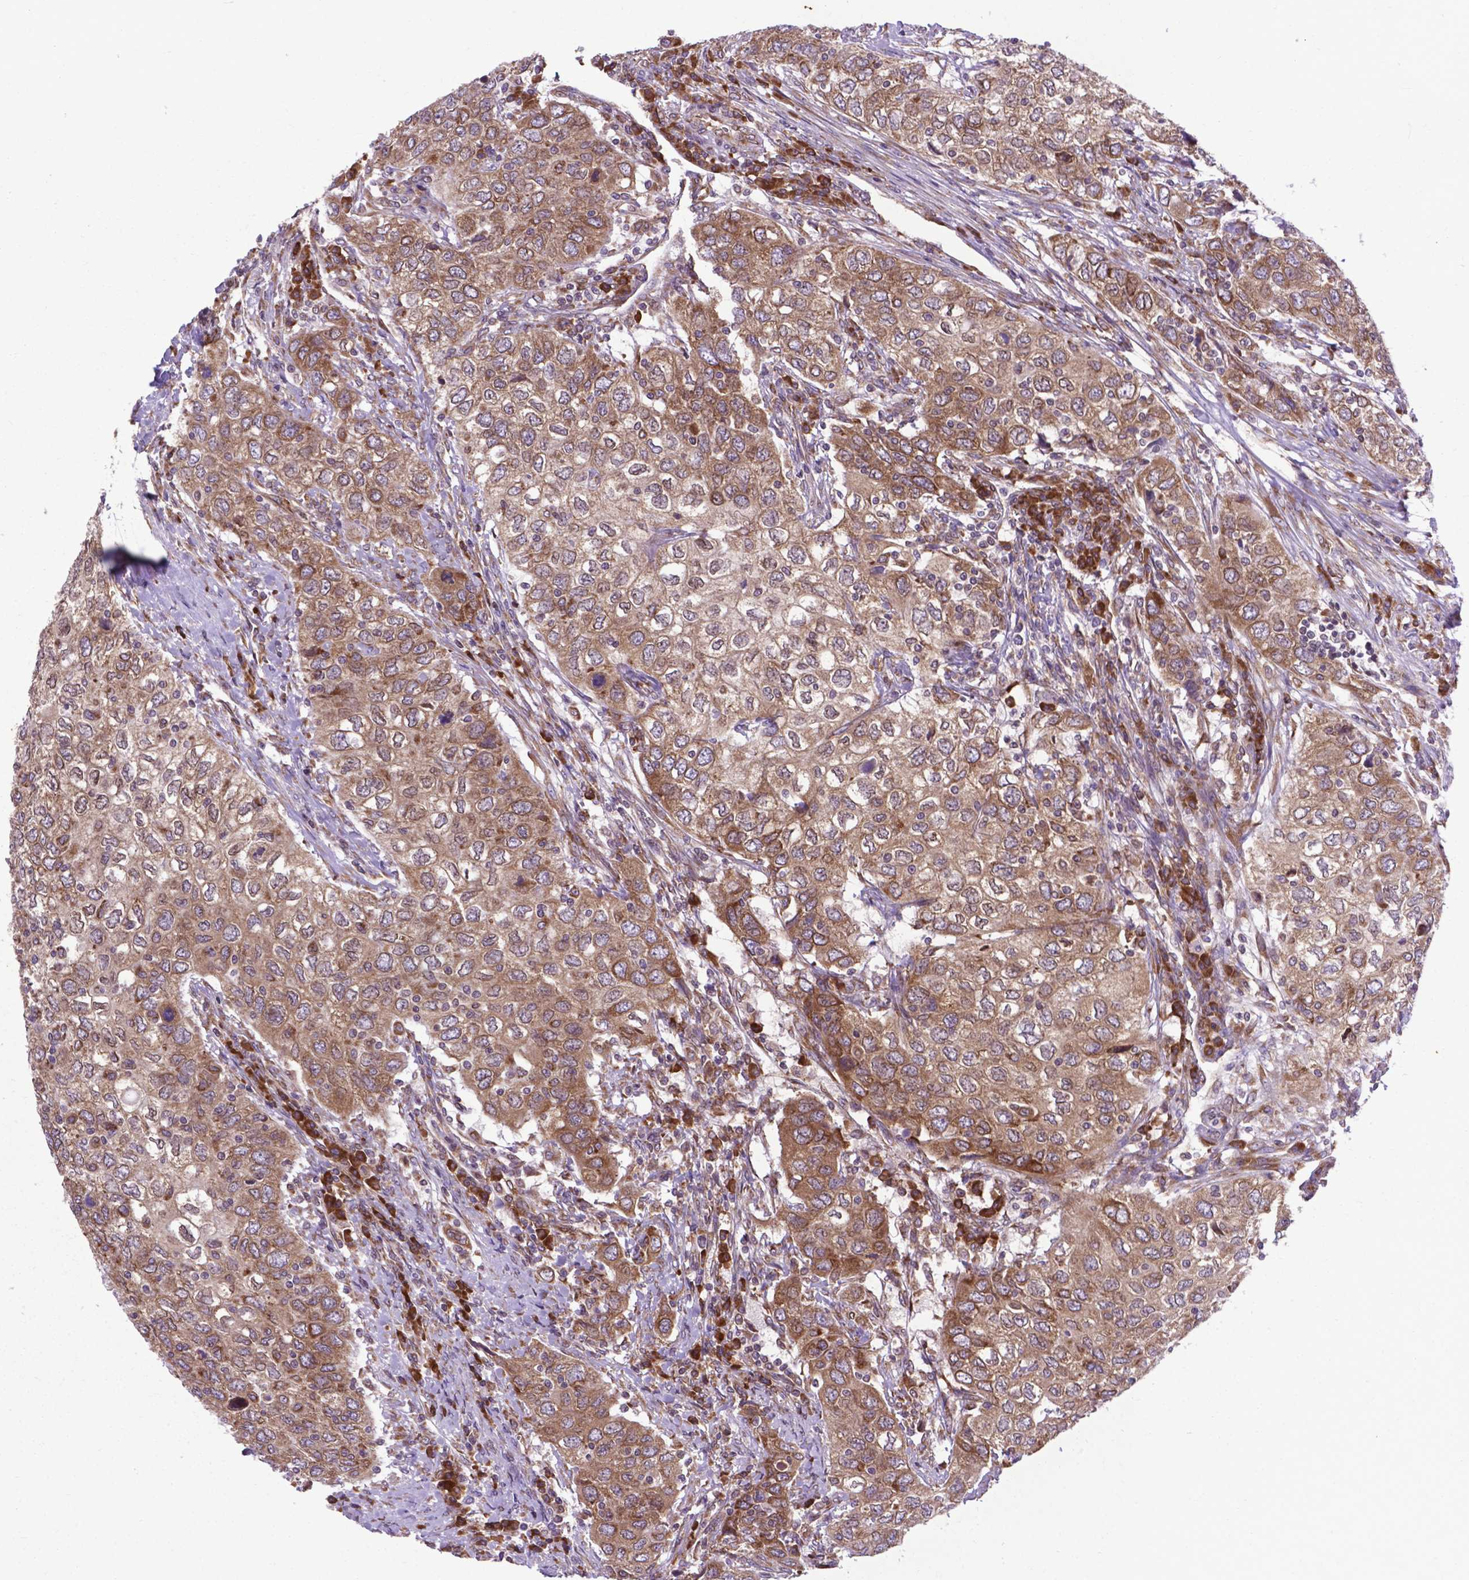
{"staining": {"intensity": "weak", "quantity": ">75%", "location": "cytoplasmic/membranous"}, "tissue": "urothelial cancer", "cell_type": "Tumor cells", "image_type": "cancer", "snomed": [{"axis": "morphology", "description": "Urothelial carcinoma, High grade"}, {"axis": "topography", "description": "Urinary bladder"}], "caption": "Immunohistochemistry (IHC) image of urothelial cancer stained for a protein (brown), which demonstrates low levels of weak cytoplasmic/membranous positivity in approximately >75% of tumor cells.", "gene": "WDR83OS", "patient": {"sex": "male", "age": 76}}